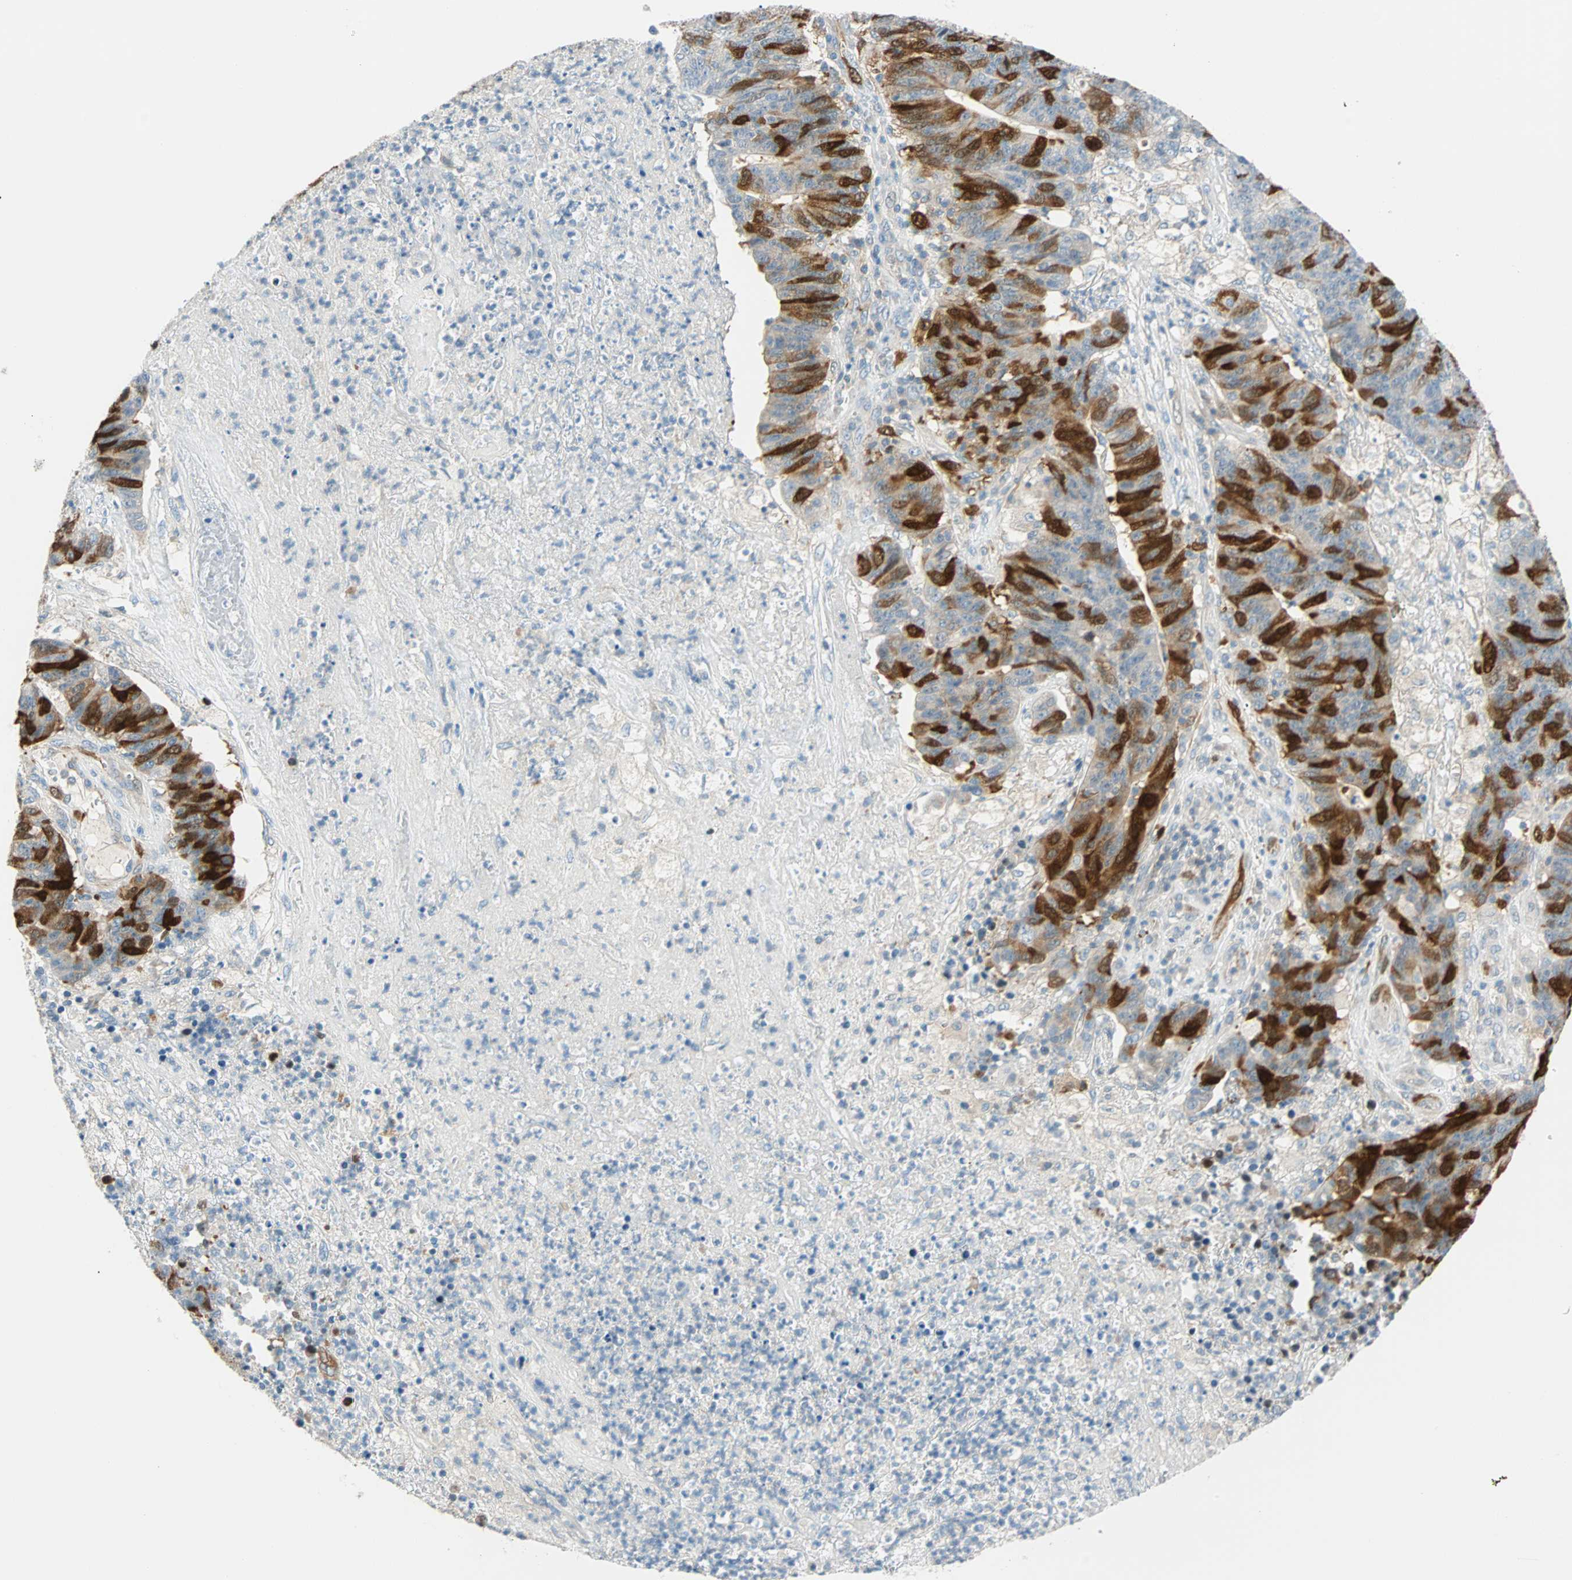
{"staining": {"intensity": "strong", "quantity": ">75%", "location": "cytoplasmic/membranous,nuclear"}, "tissue": "colorectal cancer", "cell_type": "Tumor cells", "image_type": "cancer", "snomed": [{"axis": "morphology", "description": "Normal tissue, NOS"}, {"axis": "morphology", "description": "Adenocarcinoma, NOS"}, {"axis": "topography", "description": "Colon"}], "caption": "Strong cytoplasmic/membranous and nuclear positivity is seen in approximately >75% of tumor cells in adenocarcinoma (colorectal).", "gene": "PTTG1", "patient": {"sex": "female", "age": 75}}